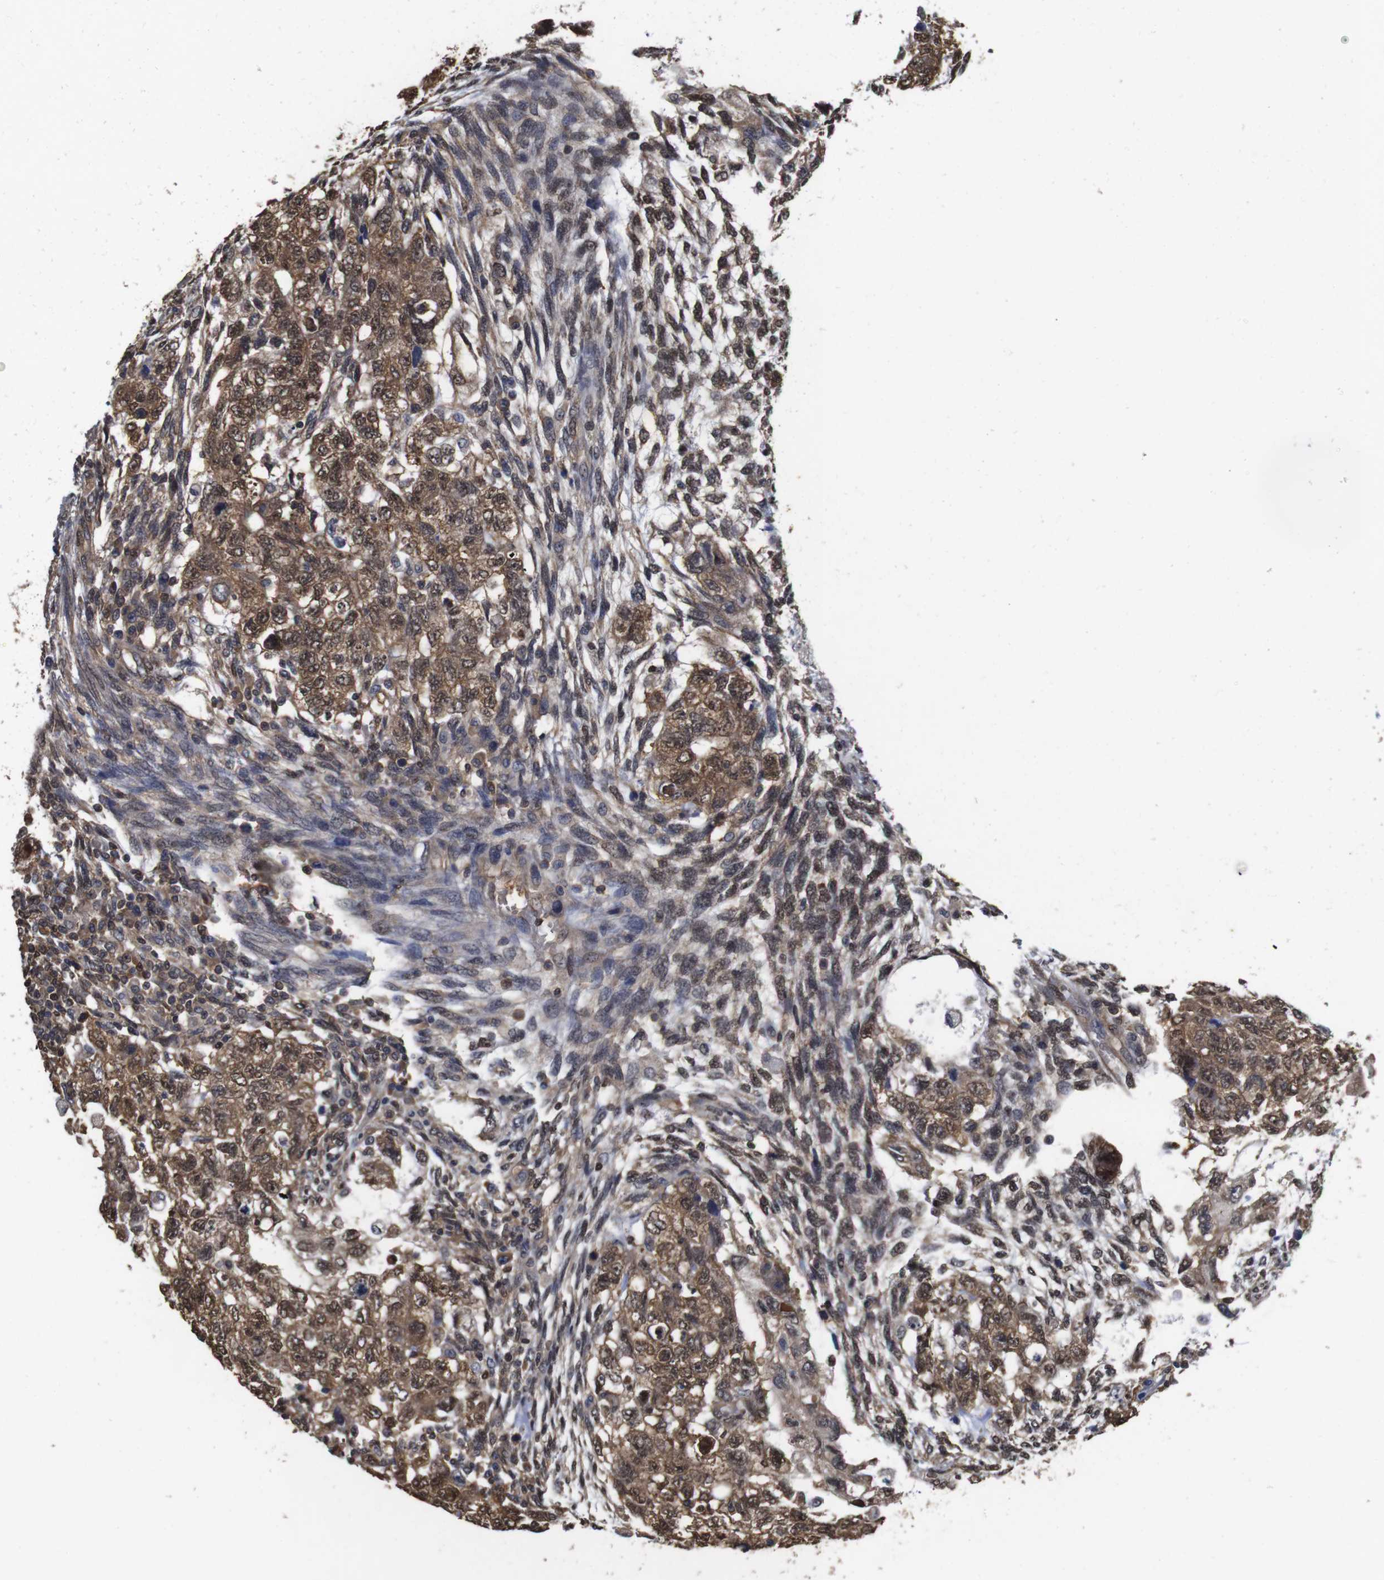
{"staining": {"intensity": "moderate", "quantity": ">75%", "location": "cytoplasmic/membranous,nuclear"}, "tissue": "testis cancer", "cell_type": "Tumor cells", "image_type": "cancer", "snomed": [{"axis": "morphology", "description": "Normal tissue, NOS"}, {"axis": "morphology", "description": "Carcinoma, Embryonal, NOS"}, {"axis": "topography", "description": "Testis"}], "caption": "High-power microscopy captured an immunohistochemistry micrograph of testis embryonal carcinoma, revealing moderate cytoplasmic/membranous and nuclear expression in approximately >75% of tumor cells. The staining was performed using DAB to visualize the protein expression in brown, while the nuclei were stained in blue with hematoxylin (Magnification: 20x).", "gene": "SUMO3", "patient": {"sex": "male", "age": 36}}